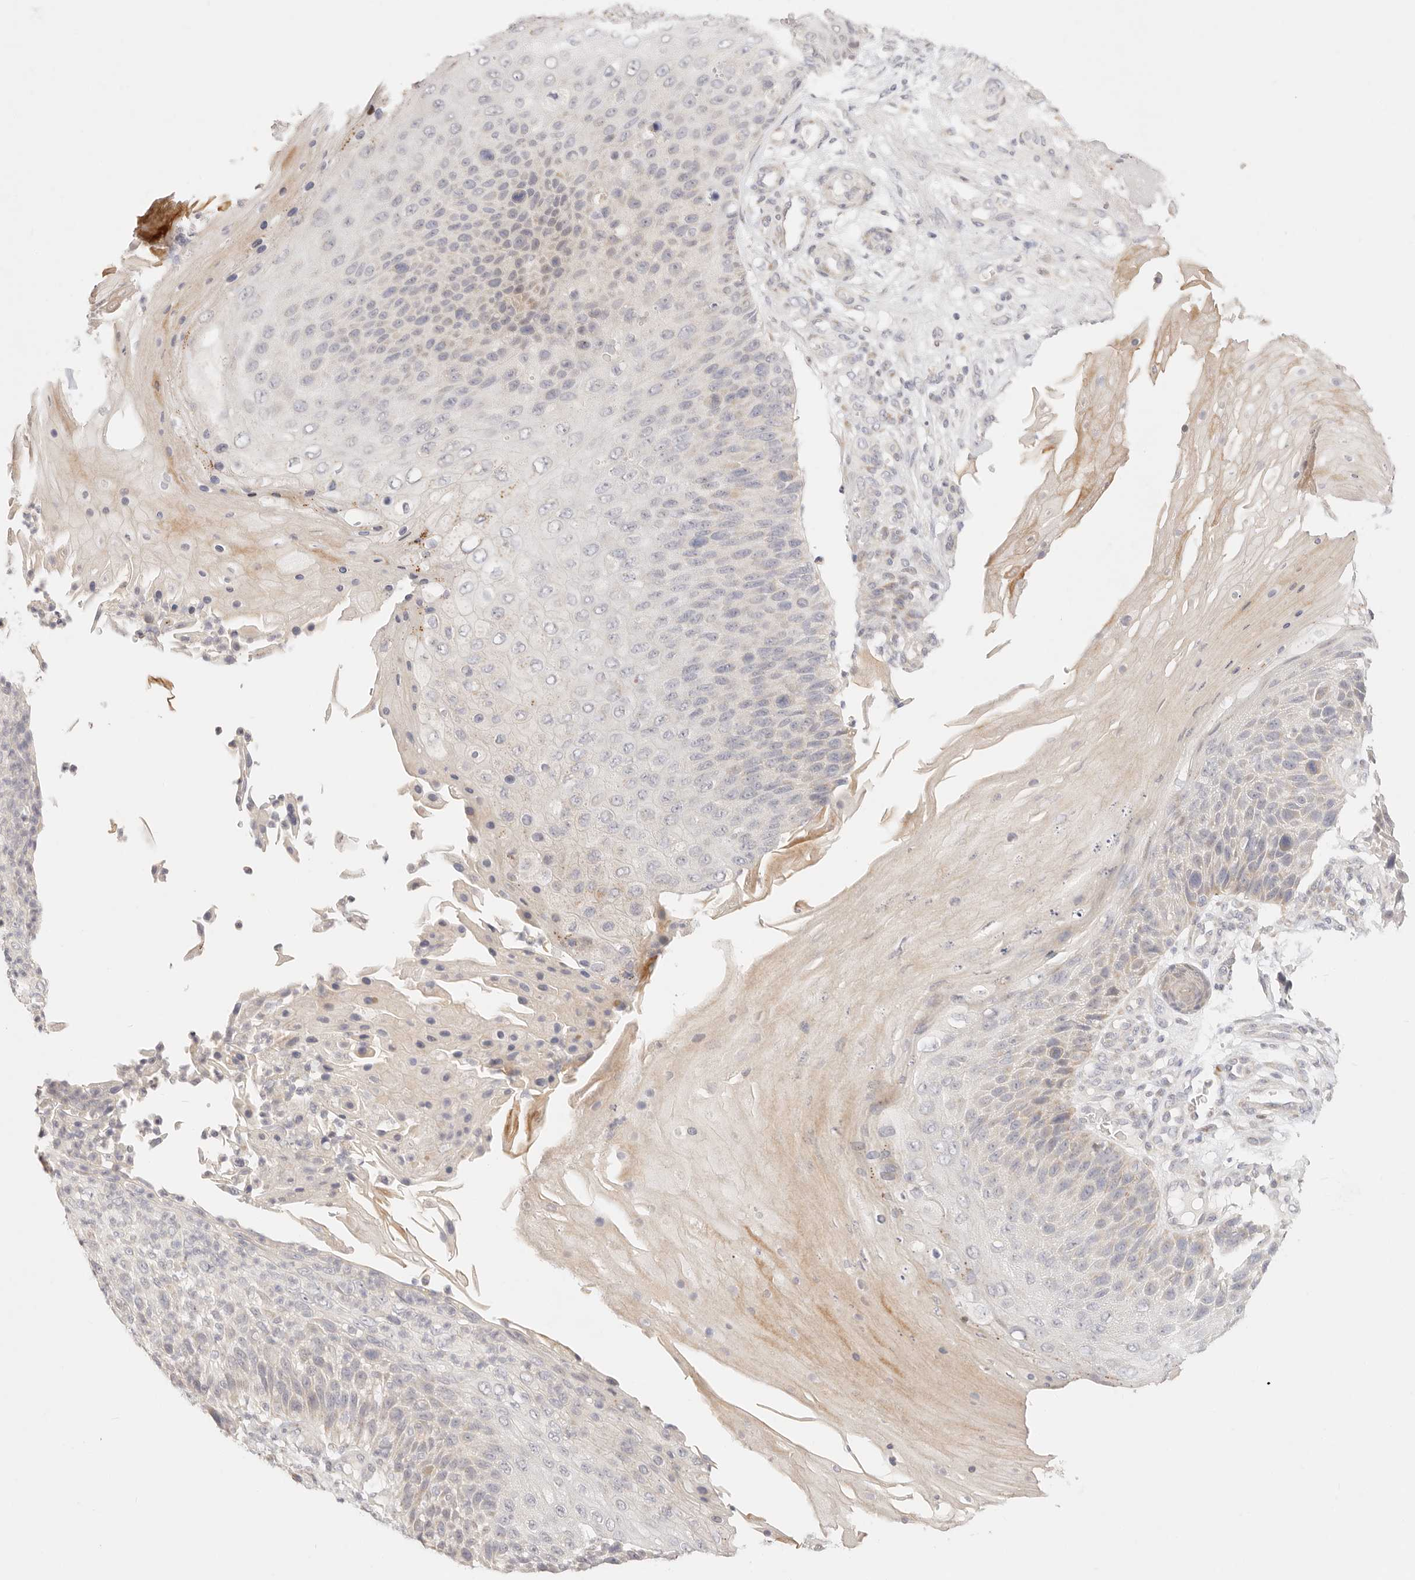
{"staining": {"intensity": "negative", "quantity": "none", "location": "none"}, "tissue": "skin cancer", "cell_type": "Tumor cells", "image_type": "cancer", "snomed": [{"axis": "morphology", "description": "Squamous cell carcinoma, NOS"}, {"axis": "topography", "description": "Skin"}], "caption": "Immunohistochemistry (IHC) of human squamous cell carcinoma (skin) demonstrates no expression in tumor cells.", "gene": "GPR156", "patient": {"sex": "female", "age": 88}}